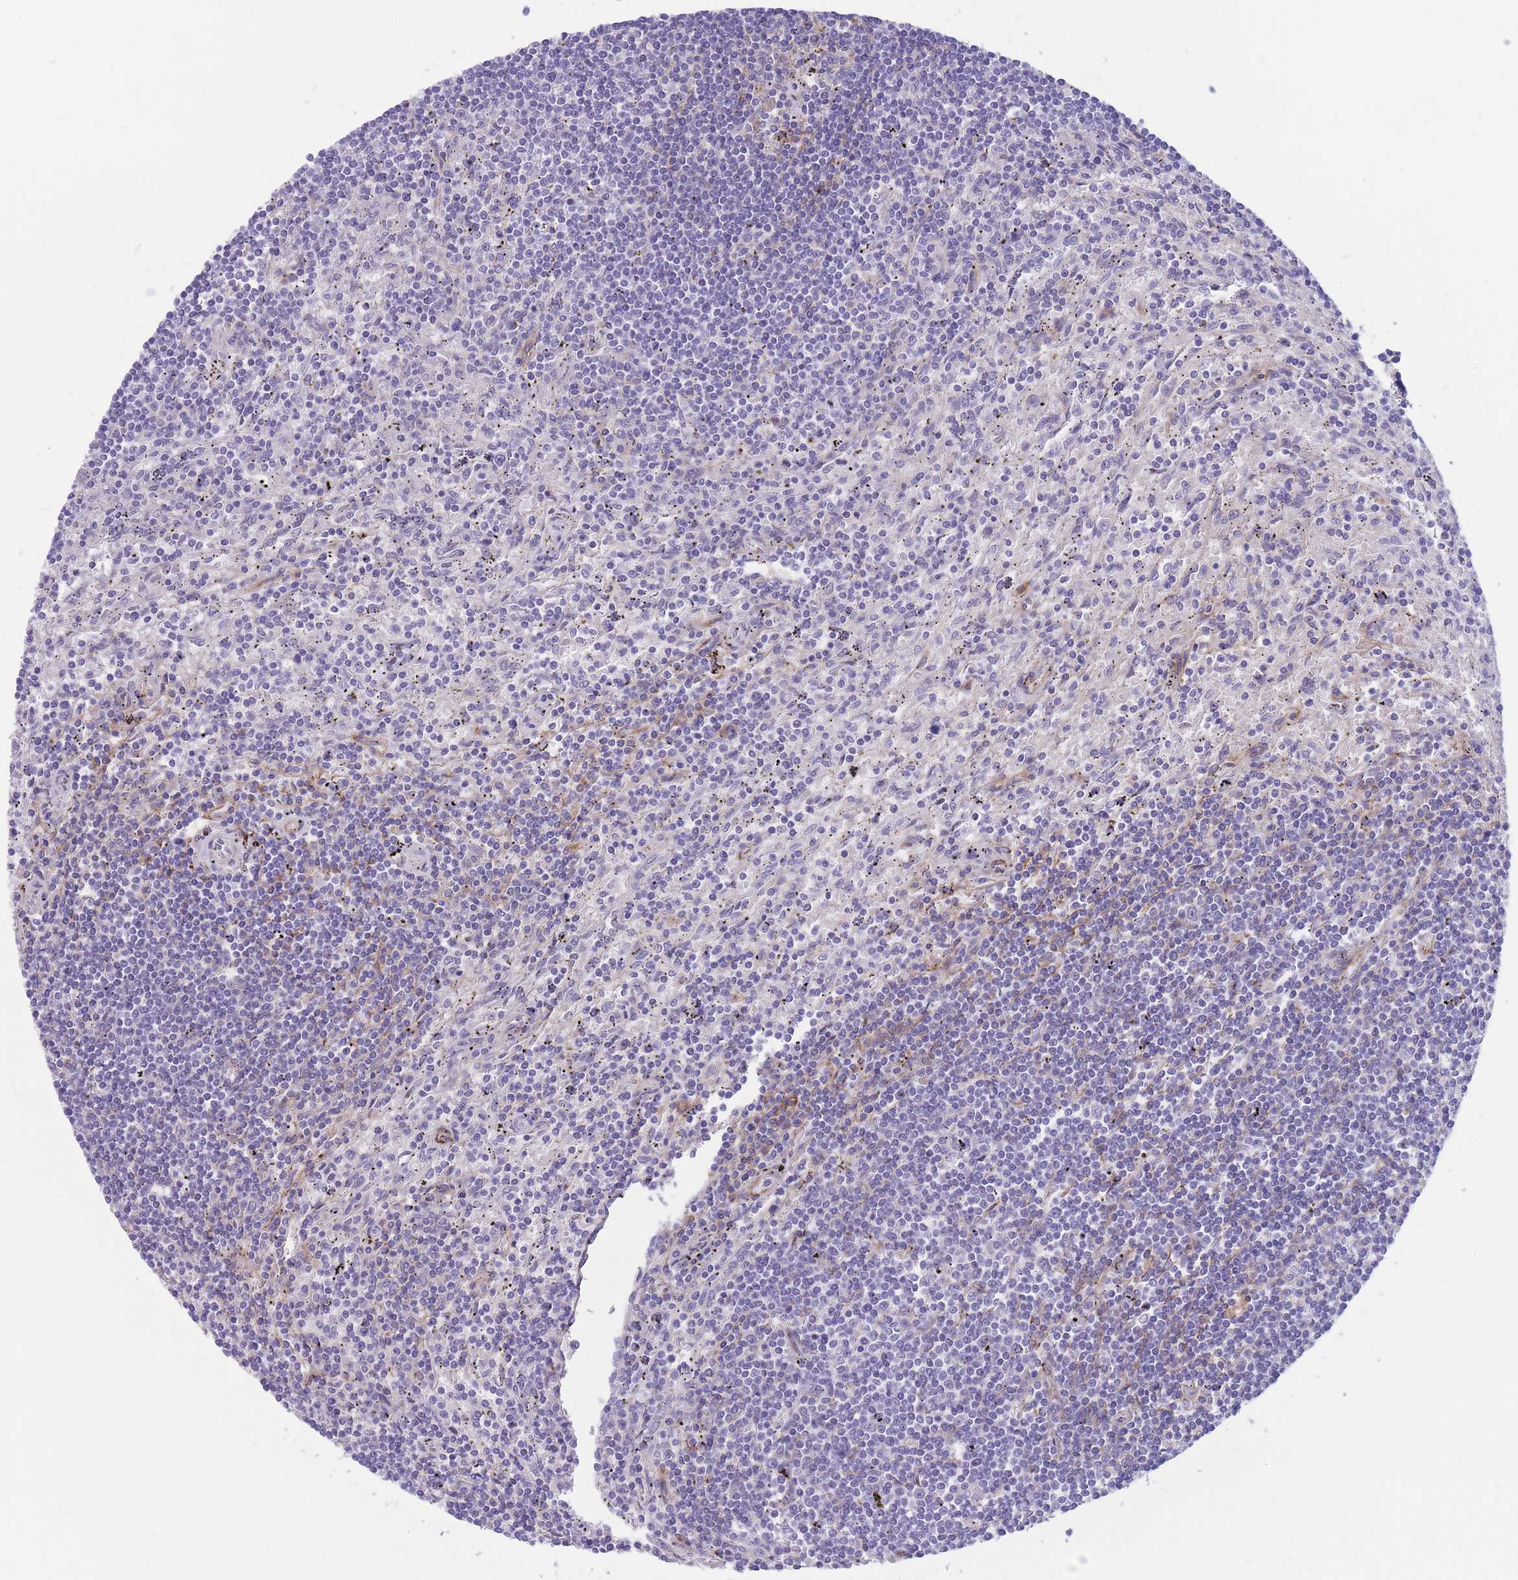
{"staining": {"intensity": "negative", "quantity": "none", "location": "none"}, "tissue": "lymphoma", "cell_type": "Tumor cells", "image_type": "cancer", "snomed": [{"axis": "morphology", "description": "Malignant lymphoma, non-Hodgkin's type, Low grade"}, {"axis": "topography", "description": "Spleen"}], "caption": "Immunohistochemistry (IHC) photomicrograph of human low-grade malignant lymphoma, non-Hodgkin's type stained for a protein (brown), which demonstrates no staining in tumor cells.", "gene": "DPYD", "patient": {"sex": "male", "age": 76}}